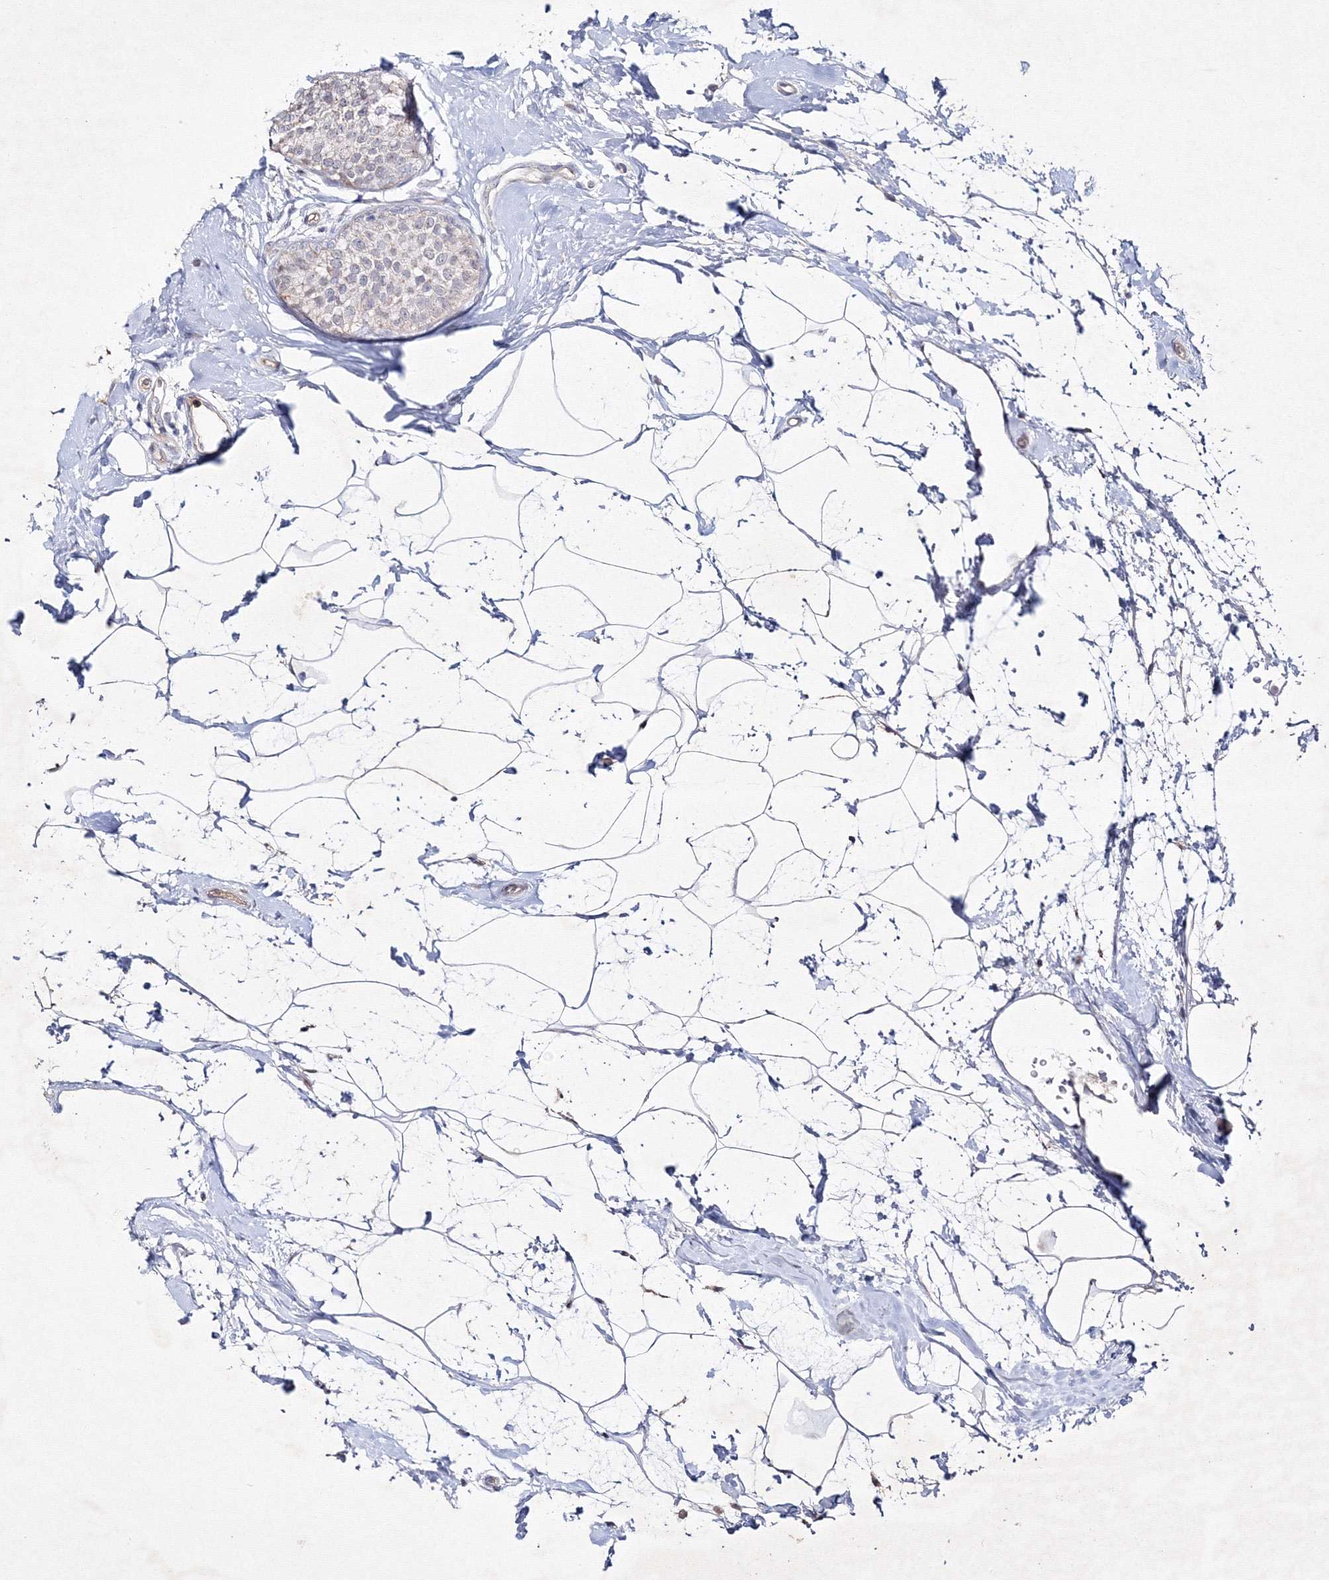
{"staining": {"intensity": "negative", "quantity": "none", "location": "none"}, "tissue": "breast cancer", "cell_type": "Tumor cells", "image_type": "cancer", "snomed": [{"axis": "morphology", "description": "Lobular carcinoma, in situ"}, {"axis": "morphology", "description": "Lobular carcinoma"}, {"axis": "topography", "description": "Breast"}], "caption": "This photomicrograph is of breast cancer stained with immunohistochemistry (IHC) to label a protein in brown with the nuclei are counter-stained blue. There is no staining in tumor cells.", "gene": "NEU4", "patient": {"sex": "female", "age": 41}}